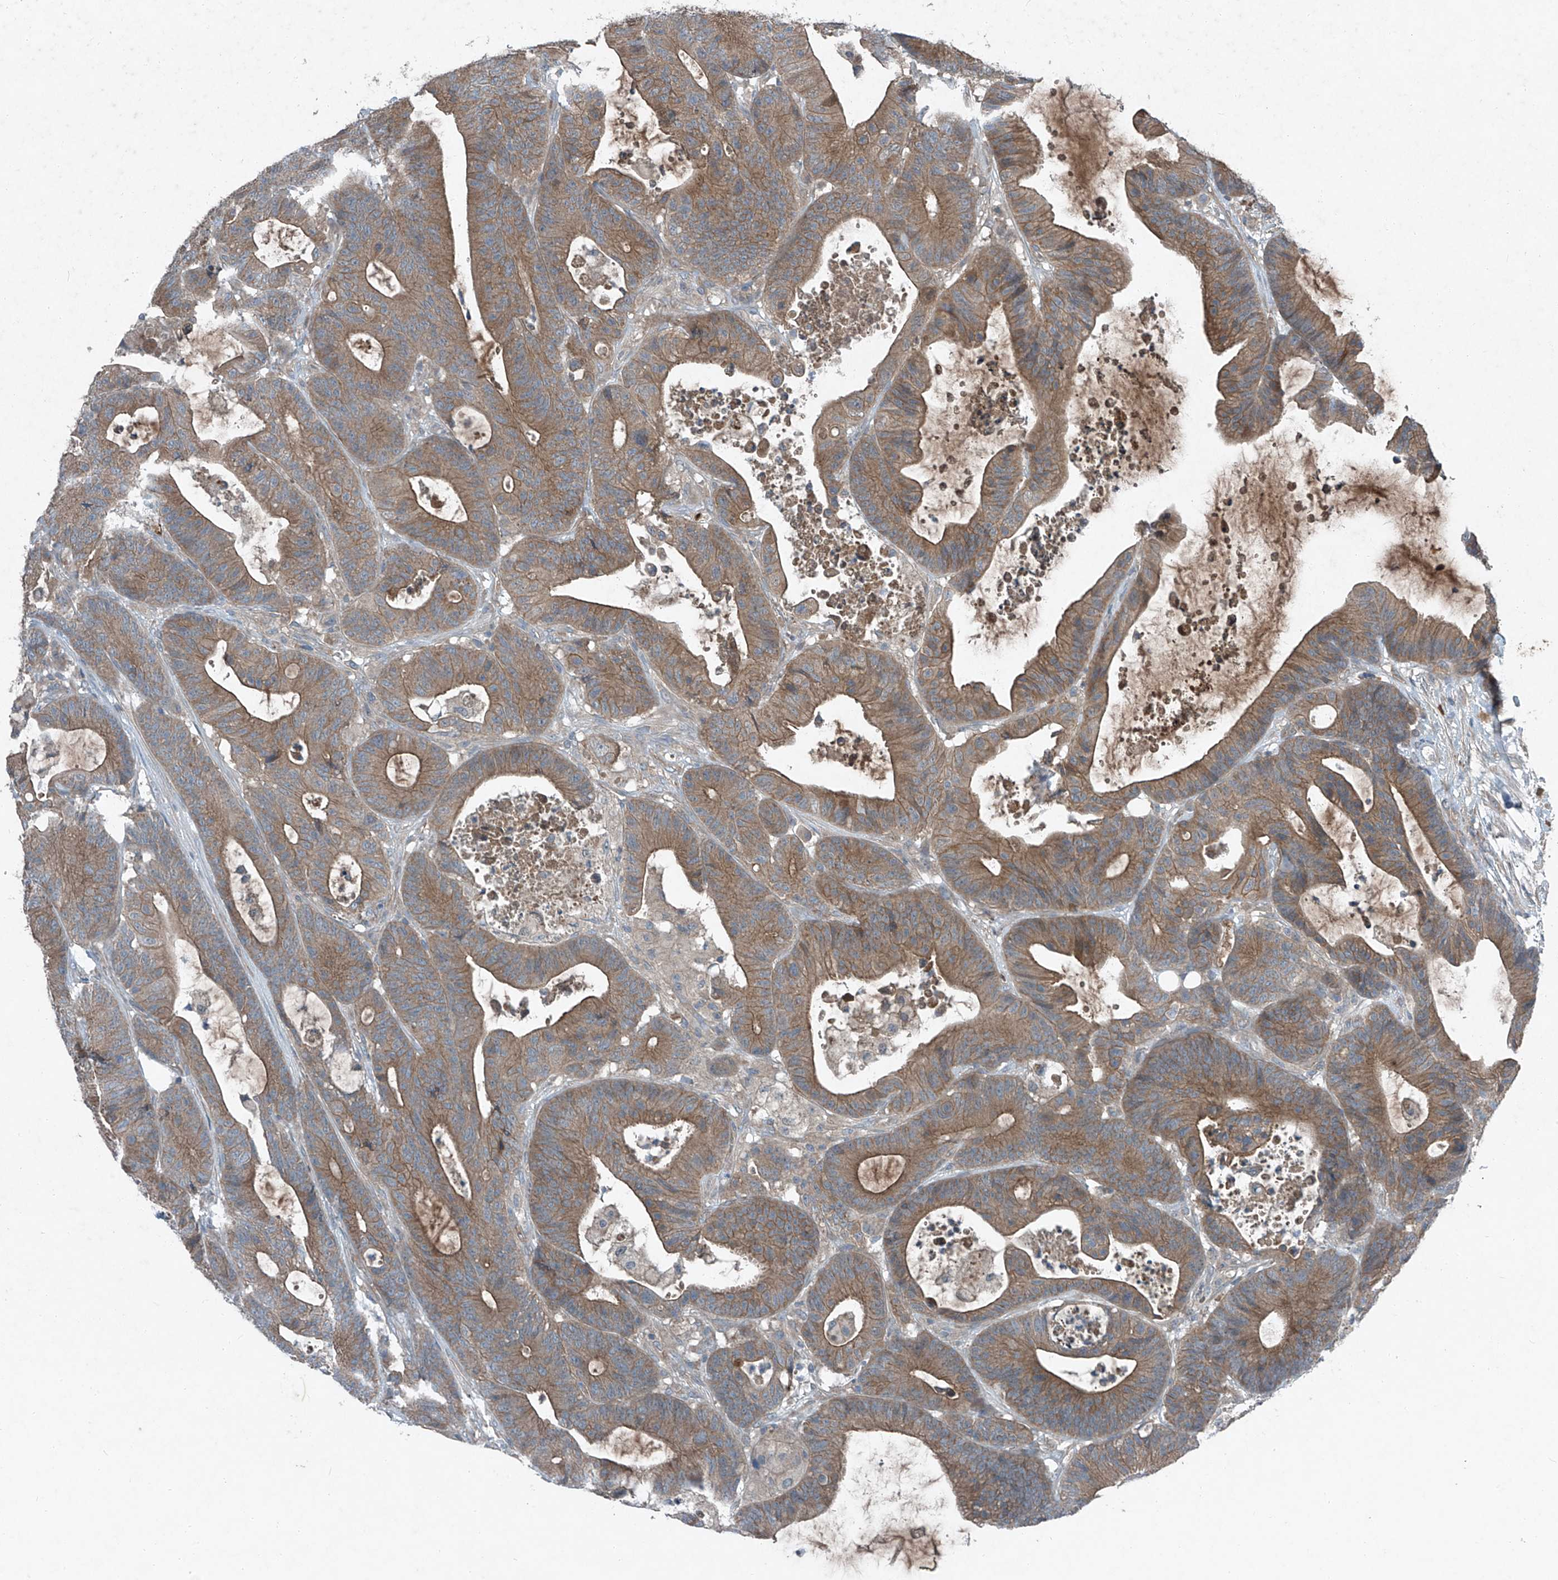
{"staining": {"intensity": "moderate", "quantity": ">75%", "location": "cytoplasmic/membranous"}, "tissue": "colorectal cancer", "cell_type": "Tumor cells", "image_type": "cancer", "snomed": [{"axis": "morphology", "description": "Adenocarcinoma, NOS"}, {"axis": "topography", "description": "Colon"}], "caption": "Immunohistochemical staining of human colorectal cancer displays medium levels of moderate cytoplasmic/membranous protein expression in about >75% of tumor cells.", "gene": "FOXRED2", "patient": {"sex": "female", "age": 84}}